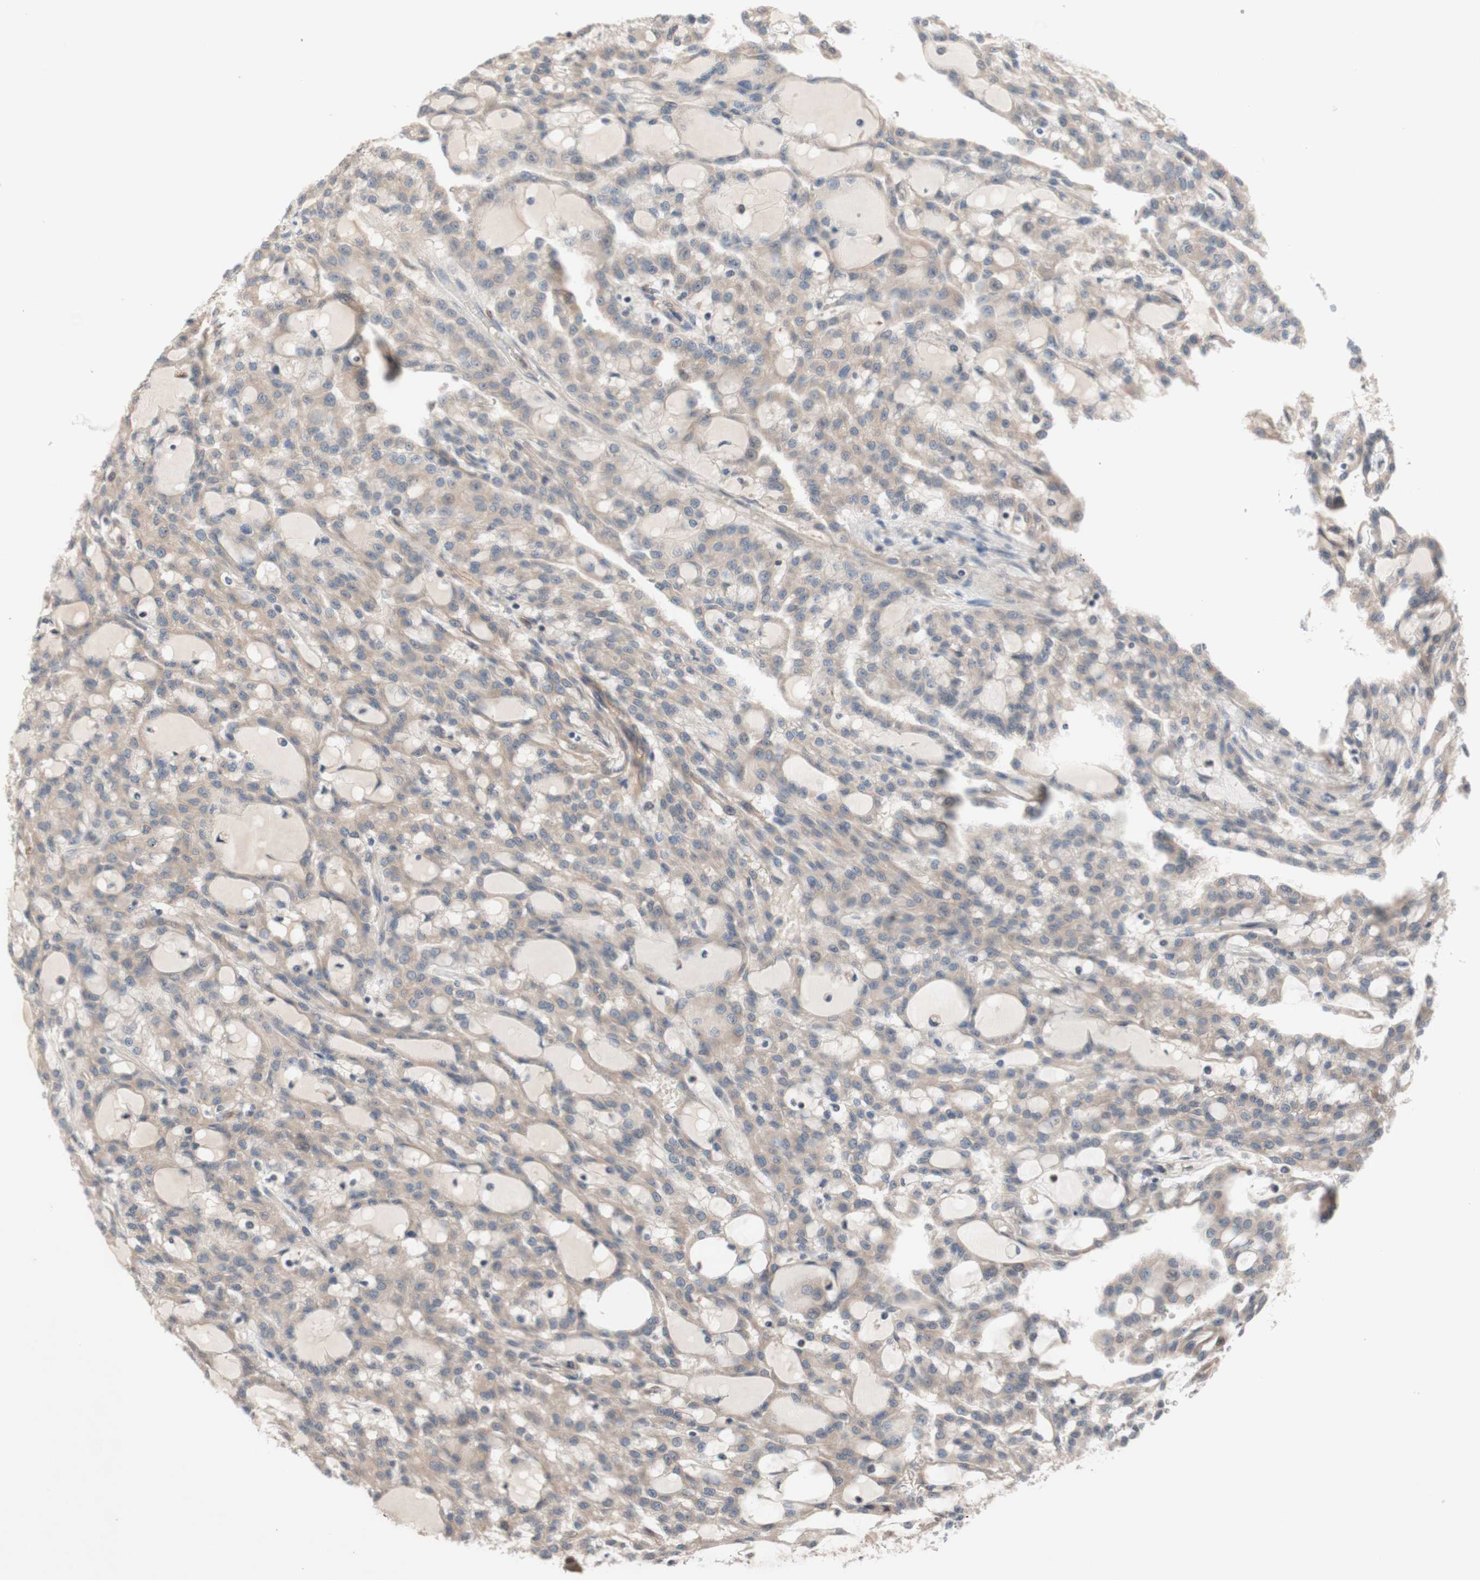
{"staining": {"intensity": "weak", "quantity": ">75%", "location": "cytoplasmic/membranous"}, "tissue": "renal cancer", "cell_type": "Tumor cells", "image_type": "cancer", "snomed": [{"axis": "morphology", "description": "Adenocarcinoma, NOS"}, {"axis": "topography", "description": "Kidney"}], "caption": "Immunohistochemistry of human renal adenocarcinoma exhibits low levels of weak cytoplasmic/membranous expression in approximately >75% of tumor cells.", "gene": "CD55", "patient": {"sex": "male", "age": 63}}